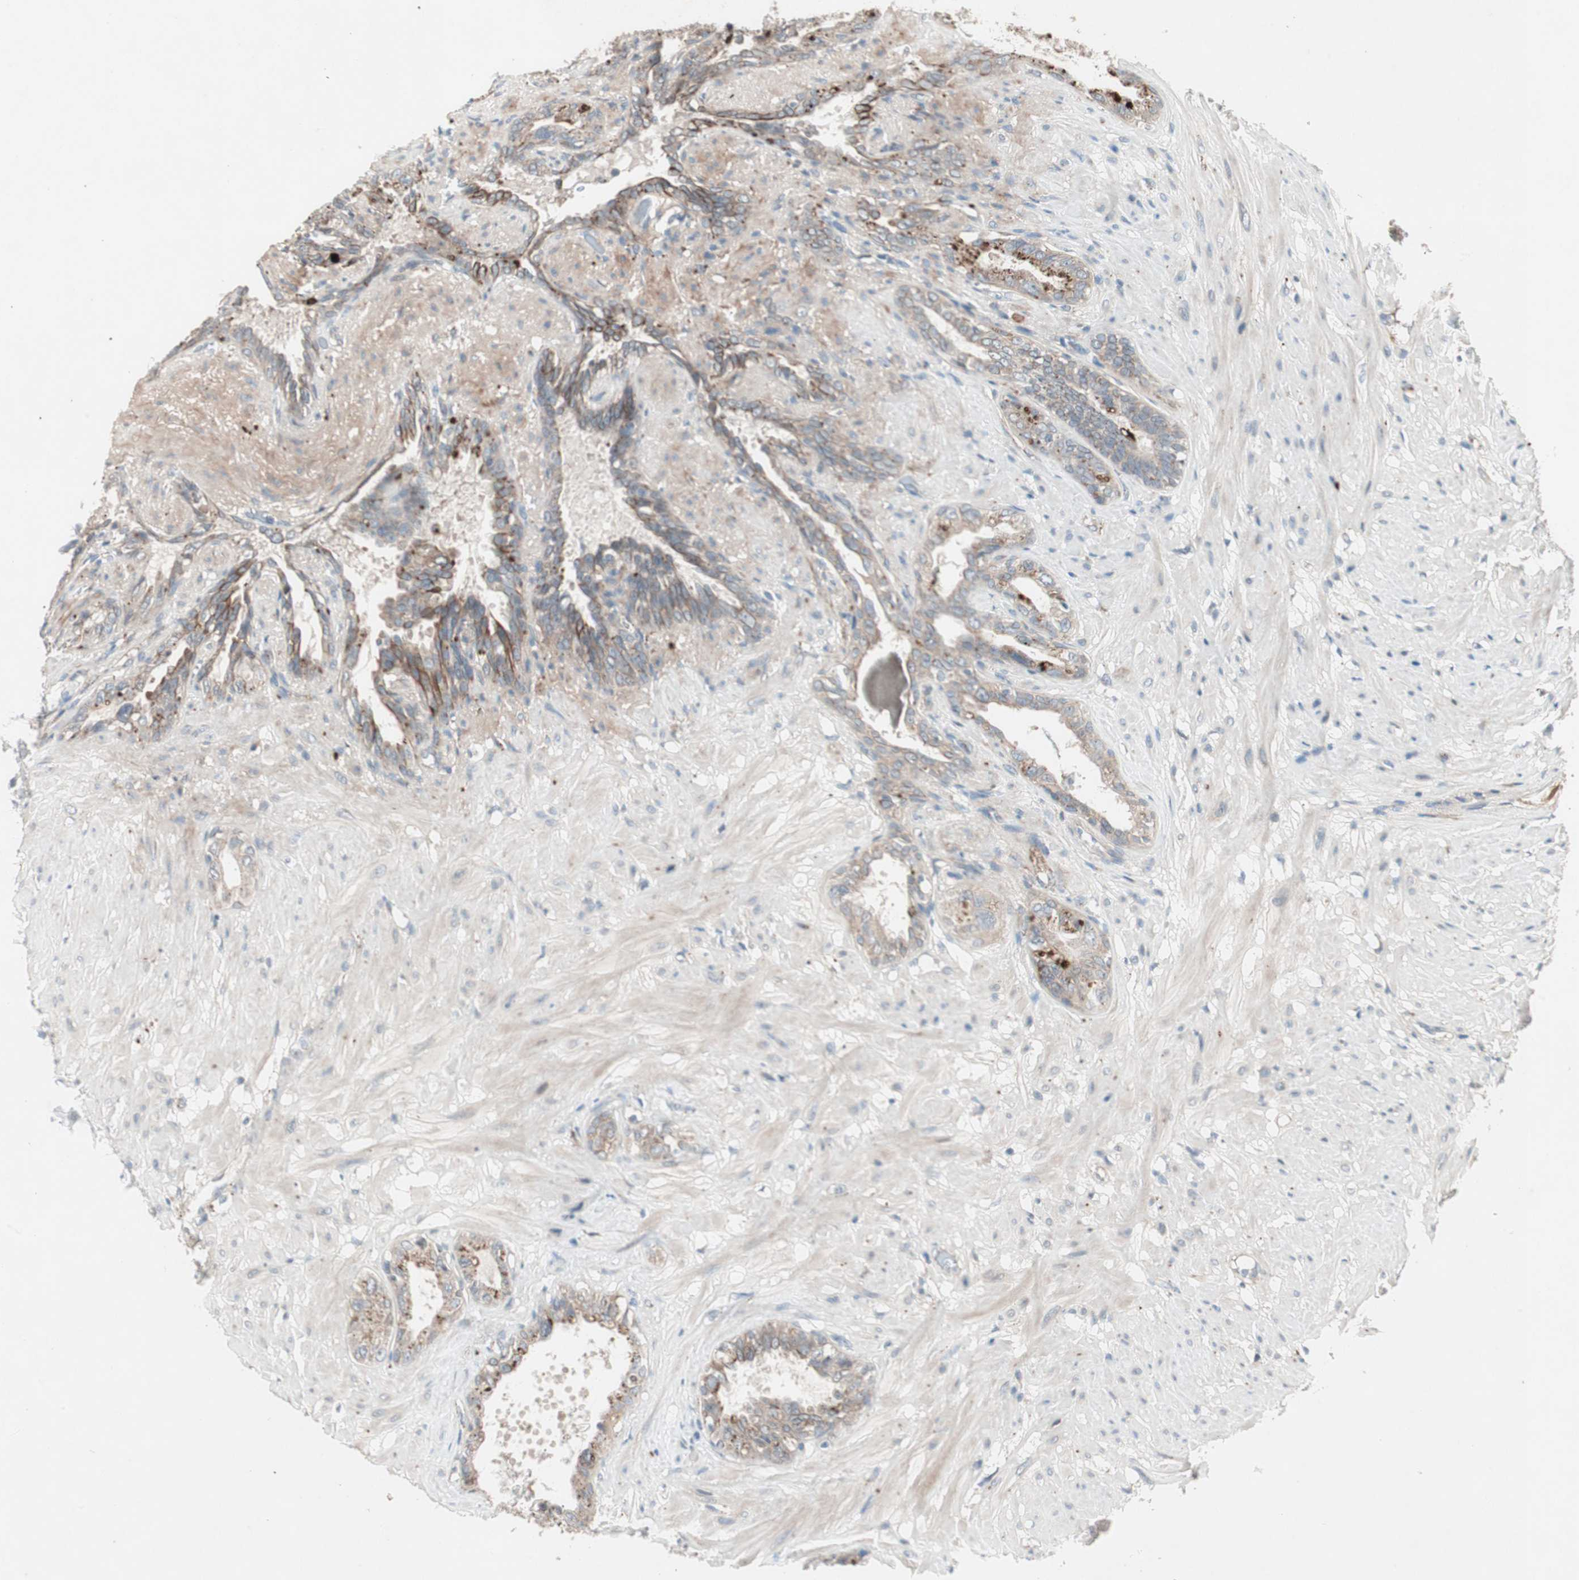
{"staining": {"intensity": "weak", "quantity": "25%-75%", "location": "cytoplasmic/membranous"}, "tissue": "seminal vesicle", "cell_type": "Glandular cells", "image_type": "normal", "snomed": [{"axis": "morphology", "description": "Normal tissue, NOS"}, {"axis": "topography", "description": "Seminal veicle"}], "caption": "Weak cytoplasmic/membranous protein staining is present in about 25%-75% of glandular cells in seminal vesicle. (DAB (3,3'-diaminobenzidine) = brown stain, brightfield microscopy at high magnification).", "gene": "FGFR4", "patient": {"sex": "male", "age": 61}}